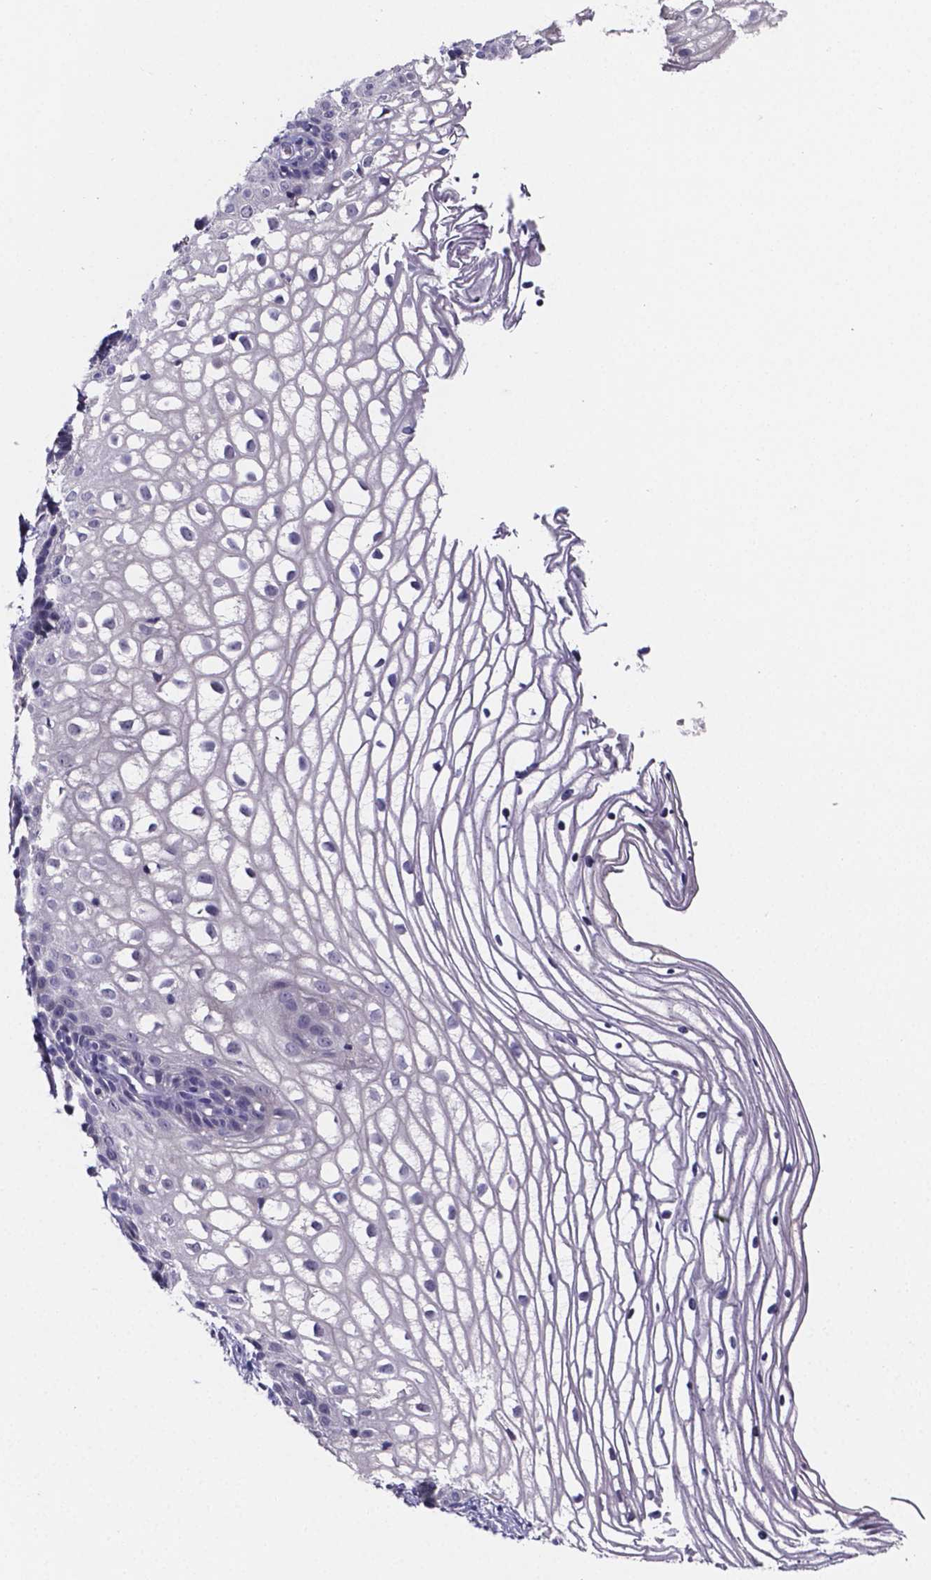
{"staining": {"intensity": "negative", "quantity": "none", "location": "none"}, "tissue": "cervix", "cell_type": "Glandular cells", "image_type": "normal", "snomed": [{"axis": "morphology", "description": "Normal tissue, NOS"}, {"axis": "topography", "description": "Cervix"}], "caption": "Immunohistochemistry of benign cervix reveals no staining in glandular cells.", "gene": "IZUMO1", "patient": {"sex": "female", "age": 40}}